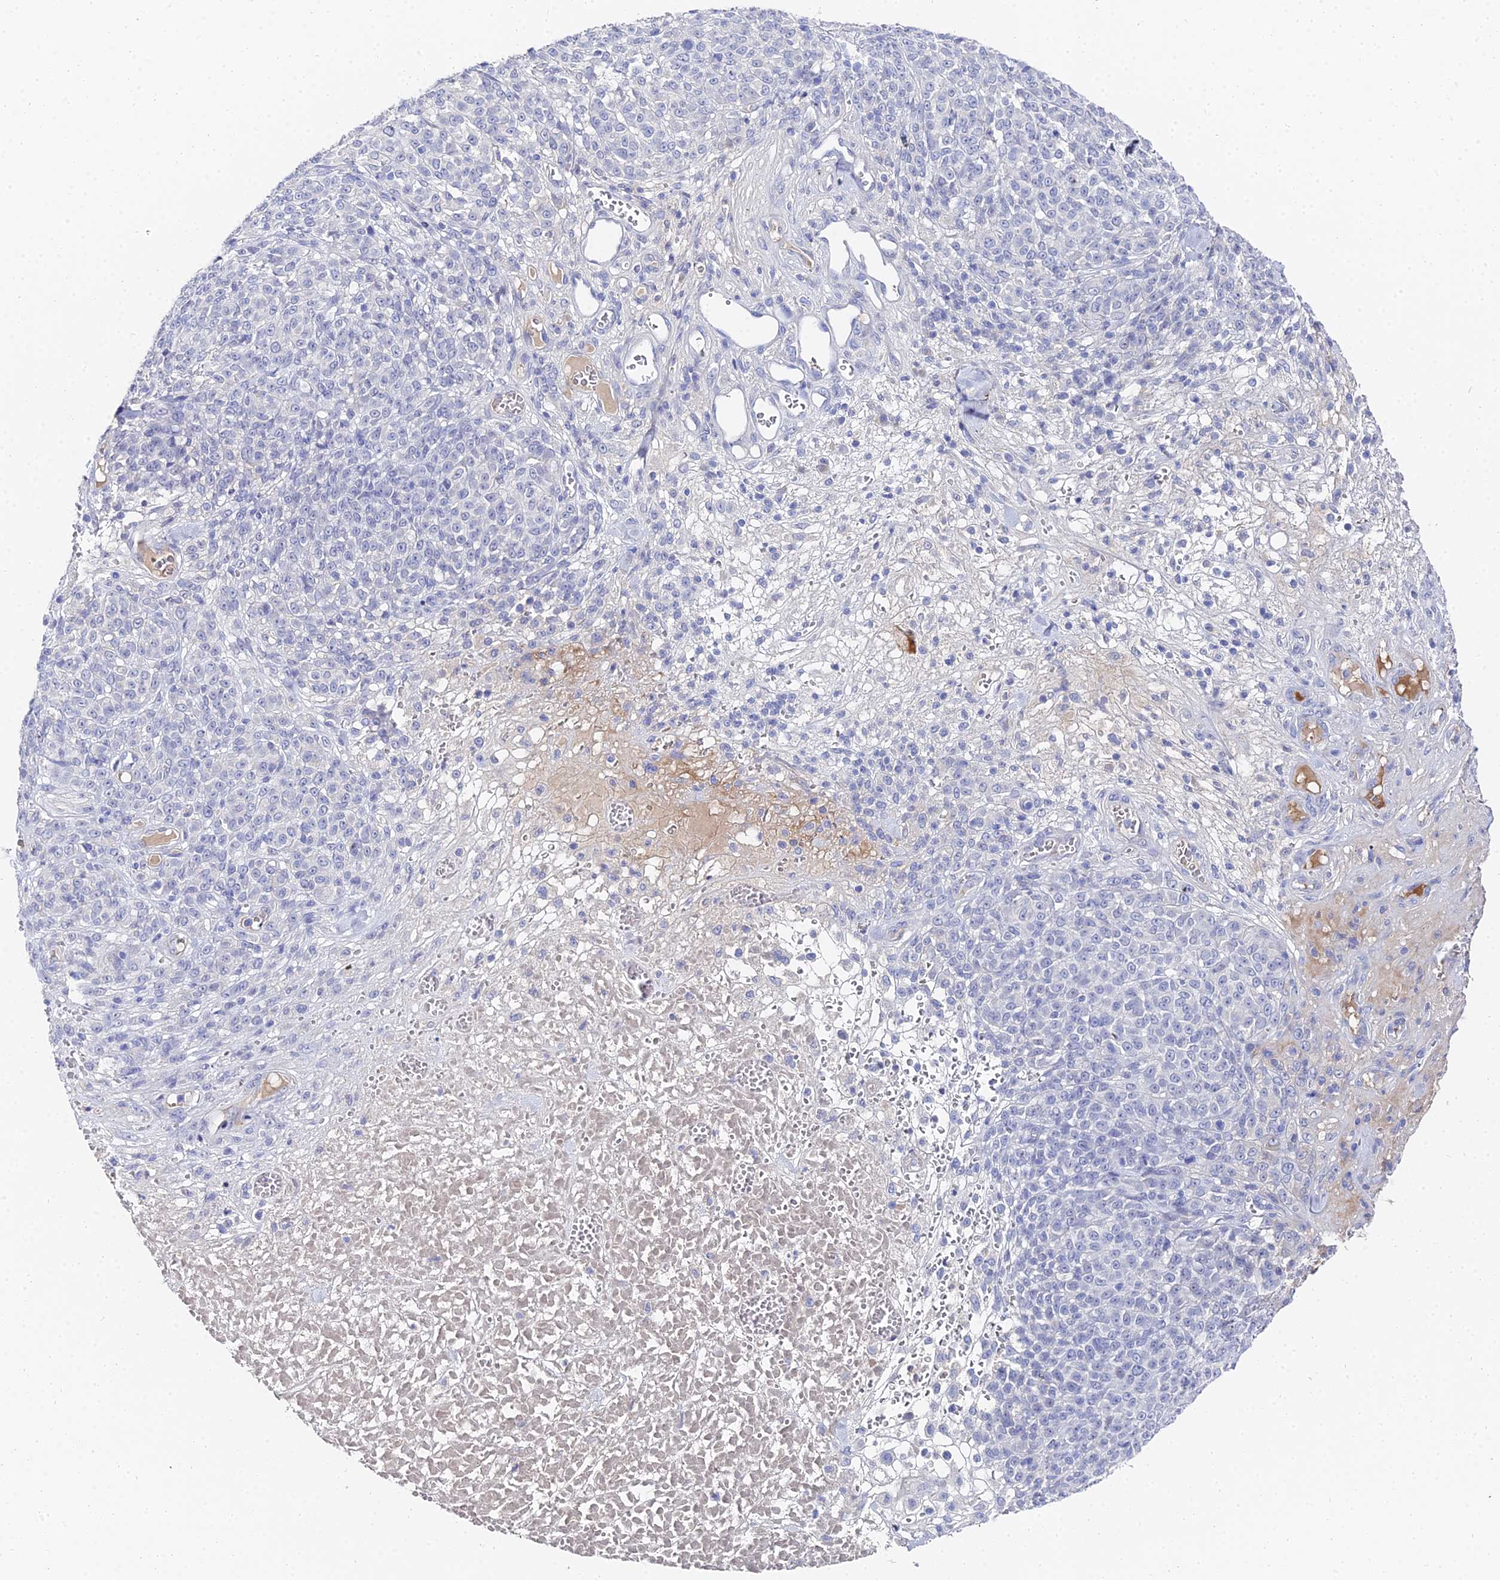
{"staining": {"intensity": "negative", "quantity": "none", "location": "none"}, "tissue": "melanoma", "cell_type": "Tumor cells", "image_type": "cancer", "snomed": [{"axis": "morphology", "description": "Normal tissue, NOS"}, {"axis": "morphology", "description": "Malignant melanoma, NOS"}, {"axis": "topography", "description": "Skin"}], "caption": "This is an immunohistochemistry (IHC) photomicrograph of human malignant melanoma. There is no staining in tumor cells.", "gene": "KRT17", "patient": {"sex": "female", "age": 34}}